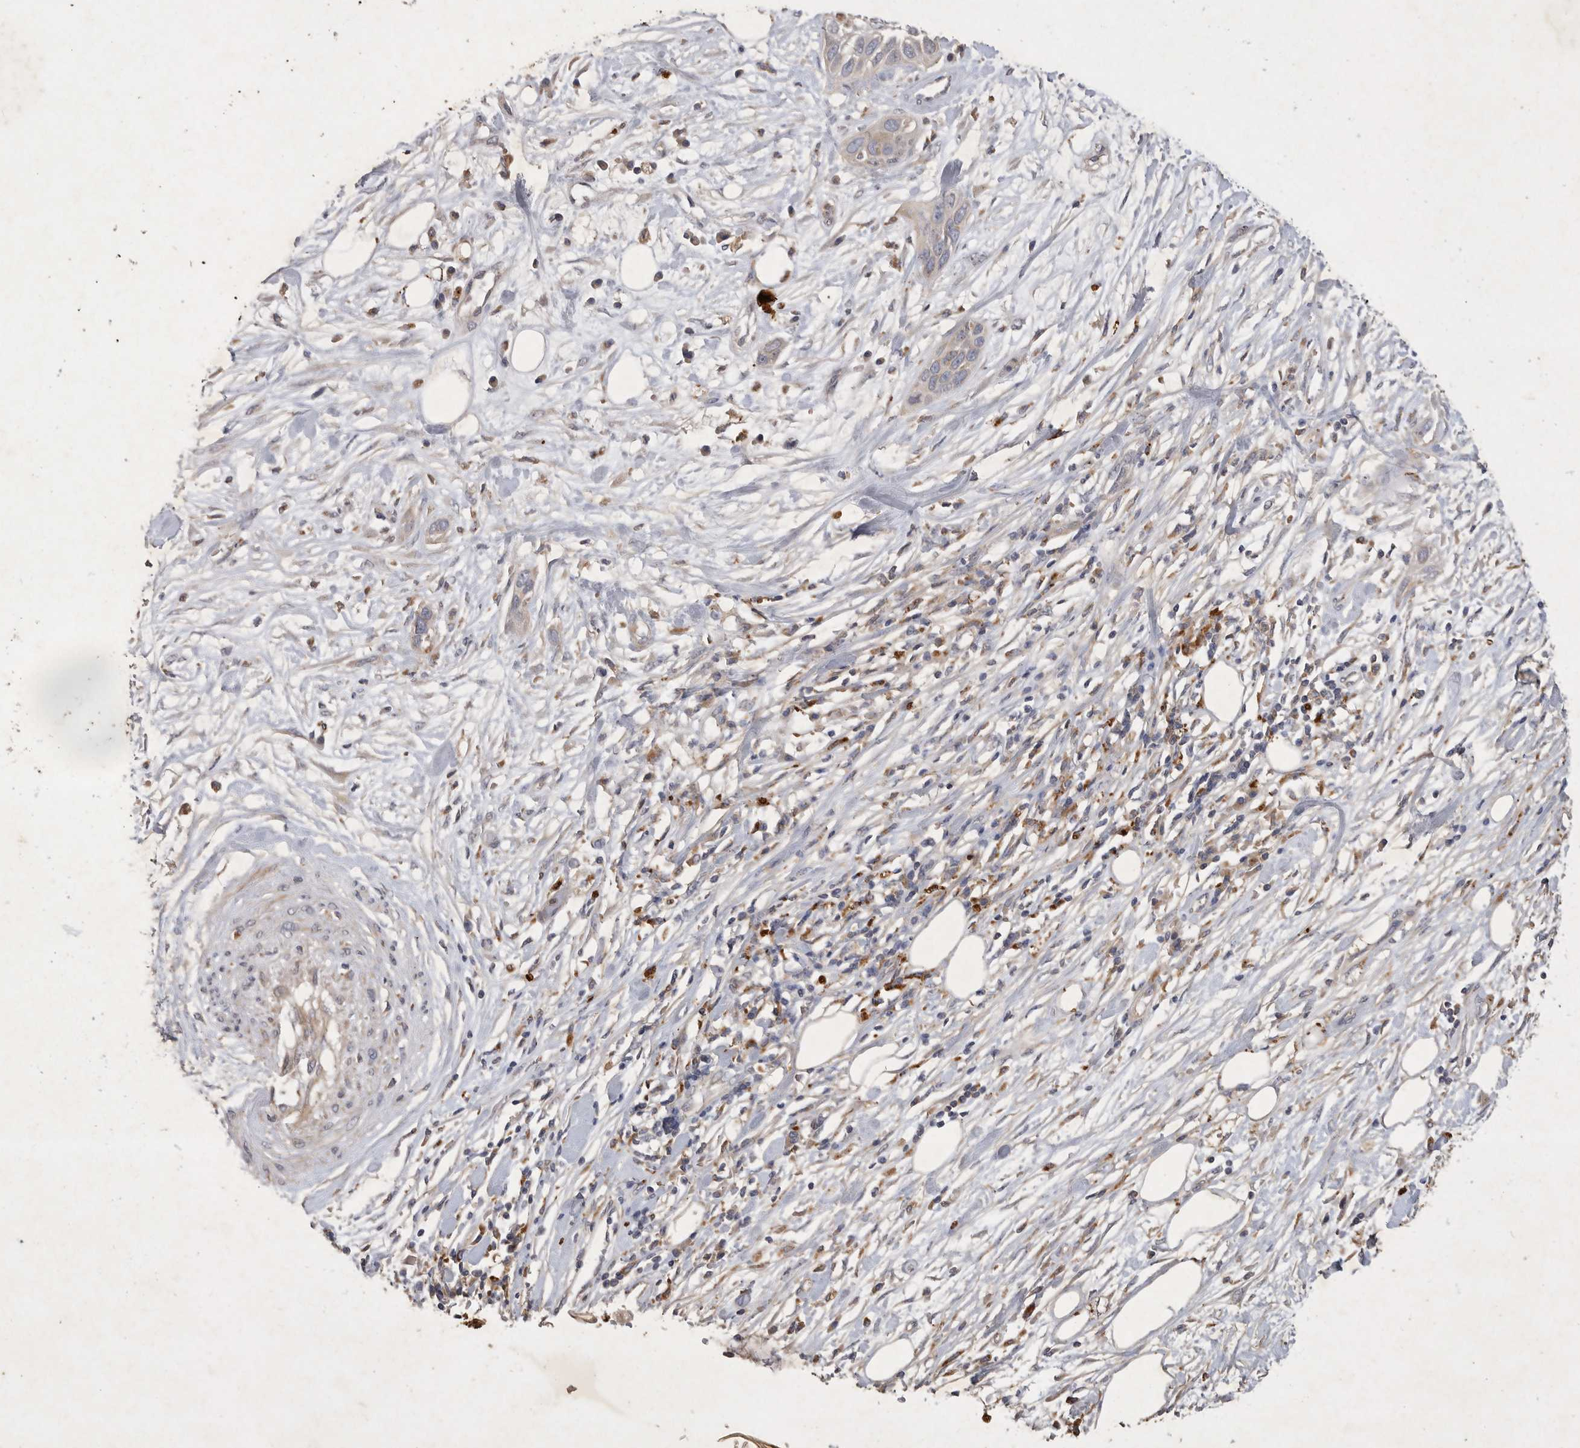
{"staining": {"intensity": "negative", "quantity": "none", "location": "none"}, "tissue": "pancreatic cancer", "cell_type": "Tumor cells", "image_type": "cancer", "snomed": [{"axis": "morphology", "description": "Adenocarcinoma, NOS"}, {"axis": "topography", "description": "Pancreas"}], "caption": "The micrograph exhibits no staining of tumor cells in adenocarcinoma (pancreatic).", "gene": "MRPL41", "patient": {"sex": "female", "age": 60}}